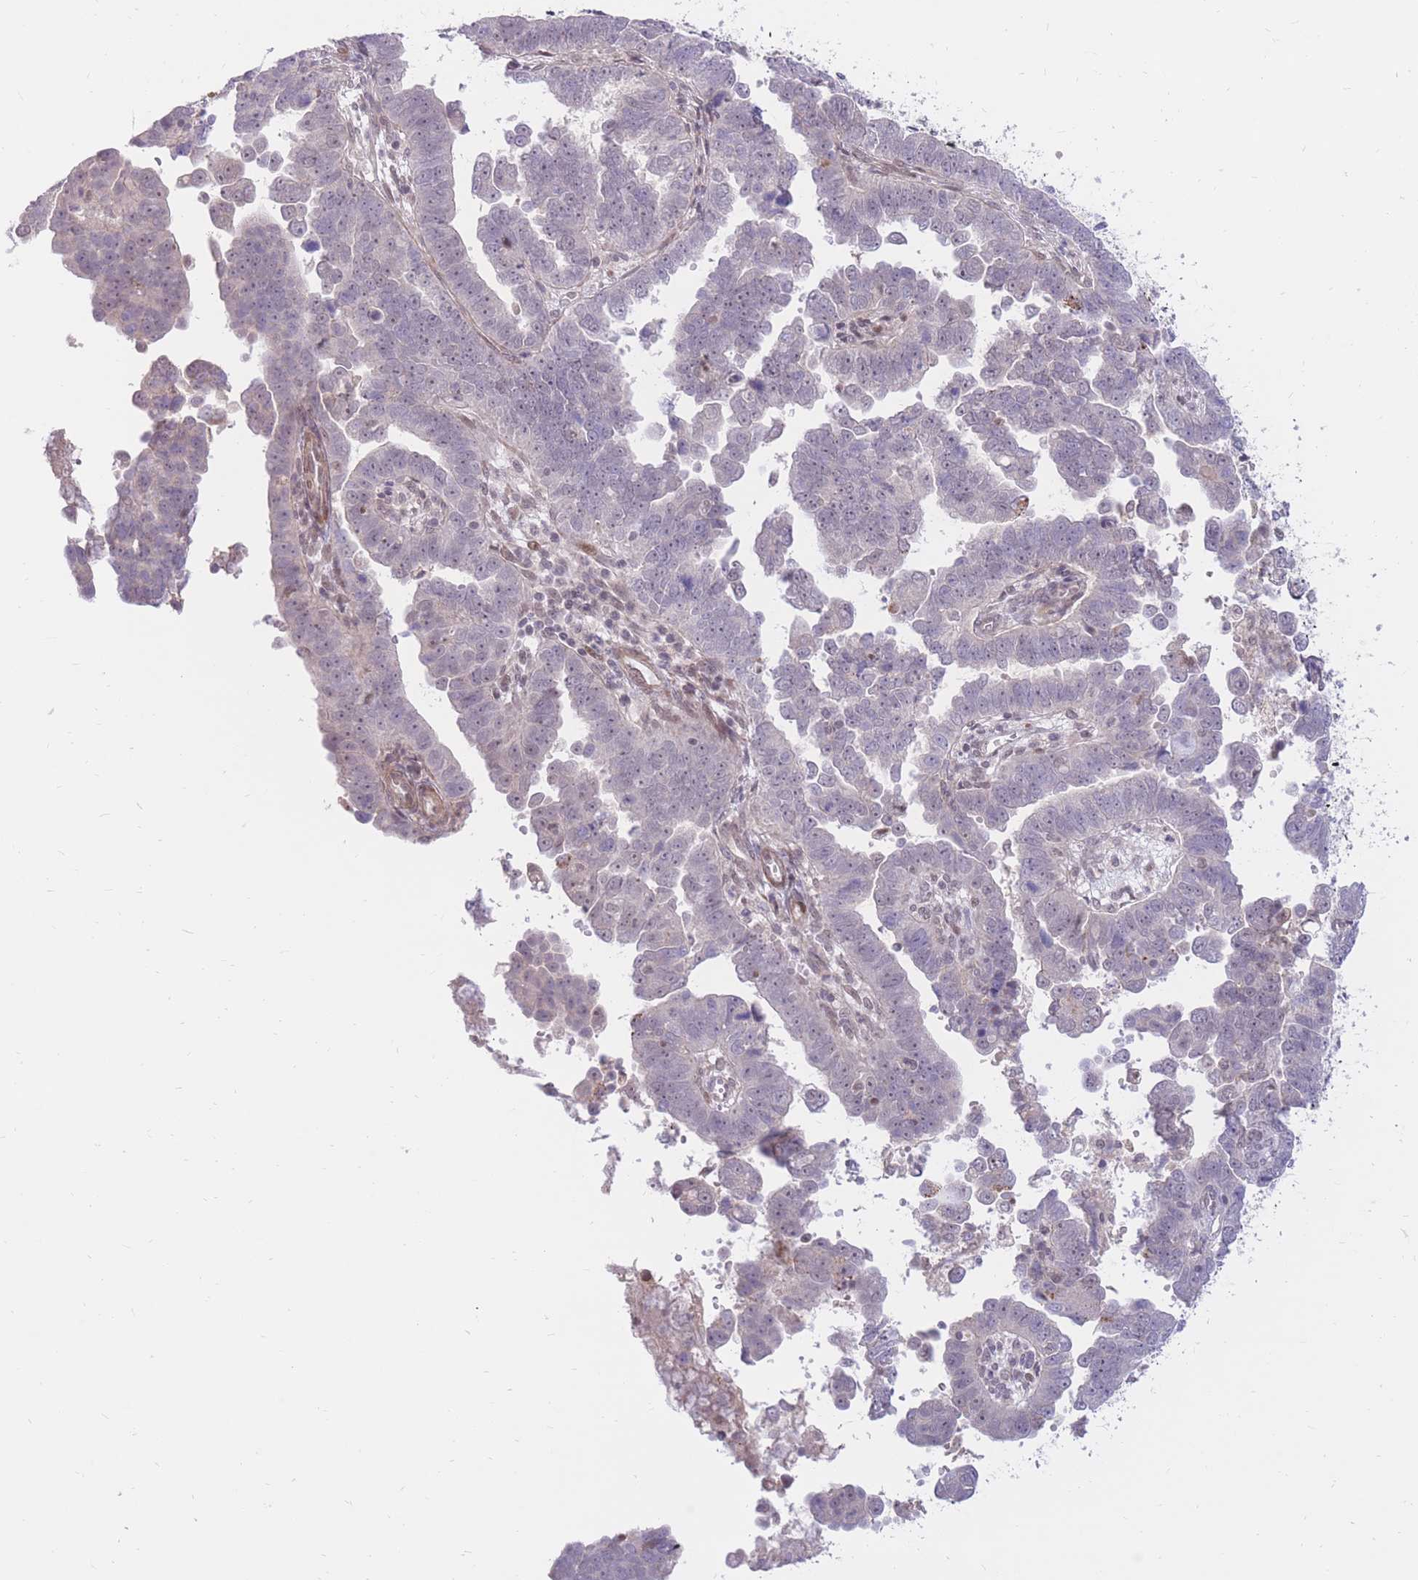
{"staining": {"intensity": "weak", "quantity": "<25%", "location": "nuclear"}, "tissue": "endometrial cancer", "cell_type": "Tumor cells", "image_type": "cancer", "snomed": [{"axis": "morphology", "description": "Adenocarcinoma, NOS"}, {"axis": "topography", "description": "Endometrium"}], "caption": "A micrograph of endometrial cancer (adenocarcinoma) stained for a protein shows no brown staining in tumor cells.", "gene": "ERICH6B", "patient": {"sex": "female", "age": 75}}